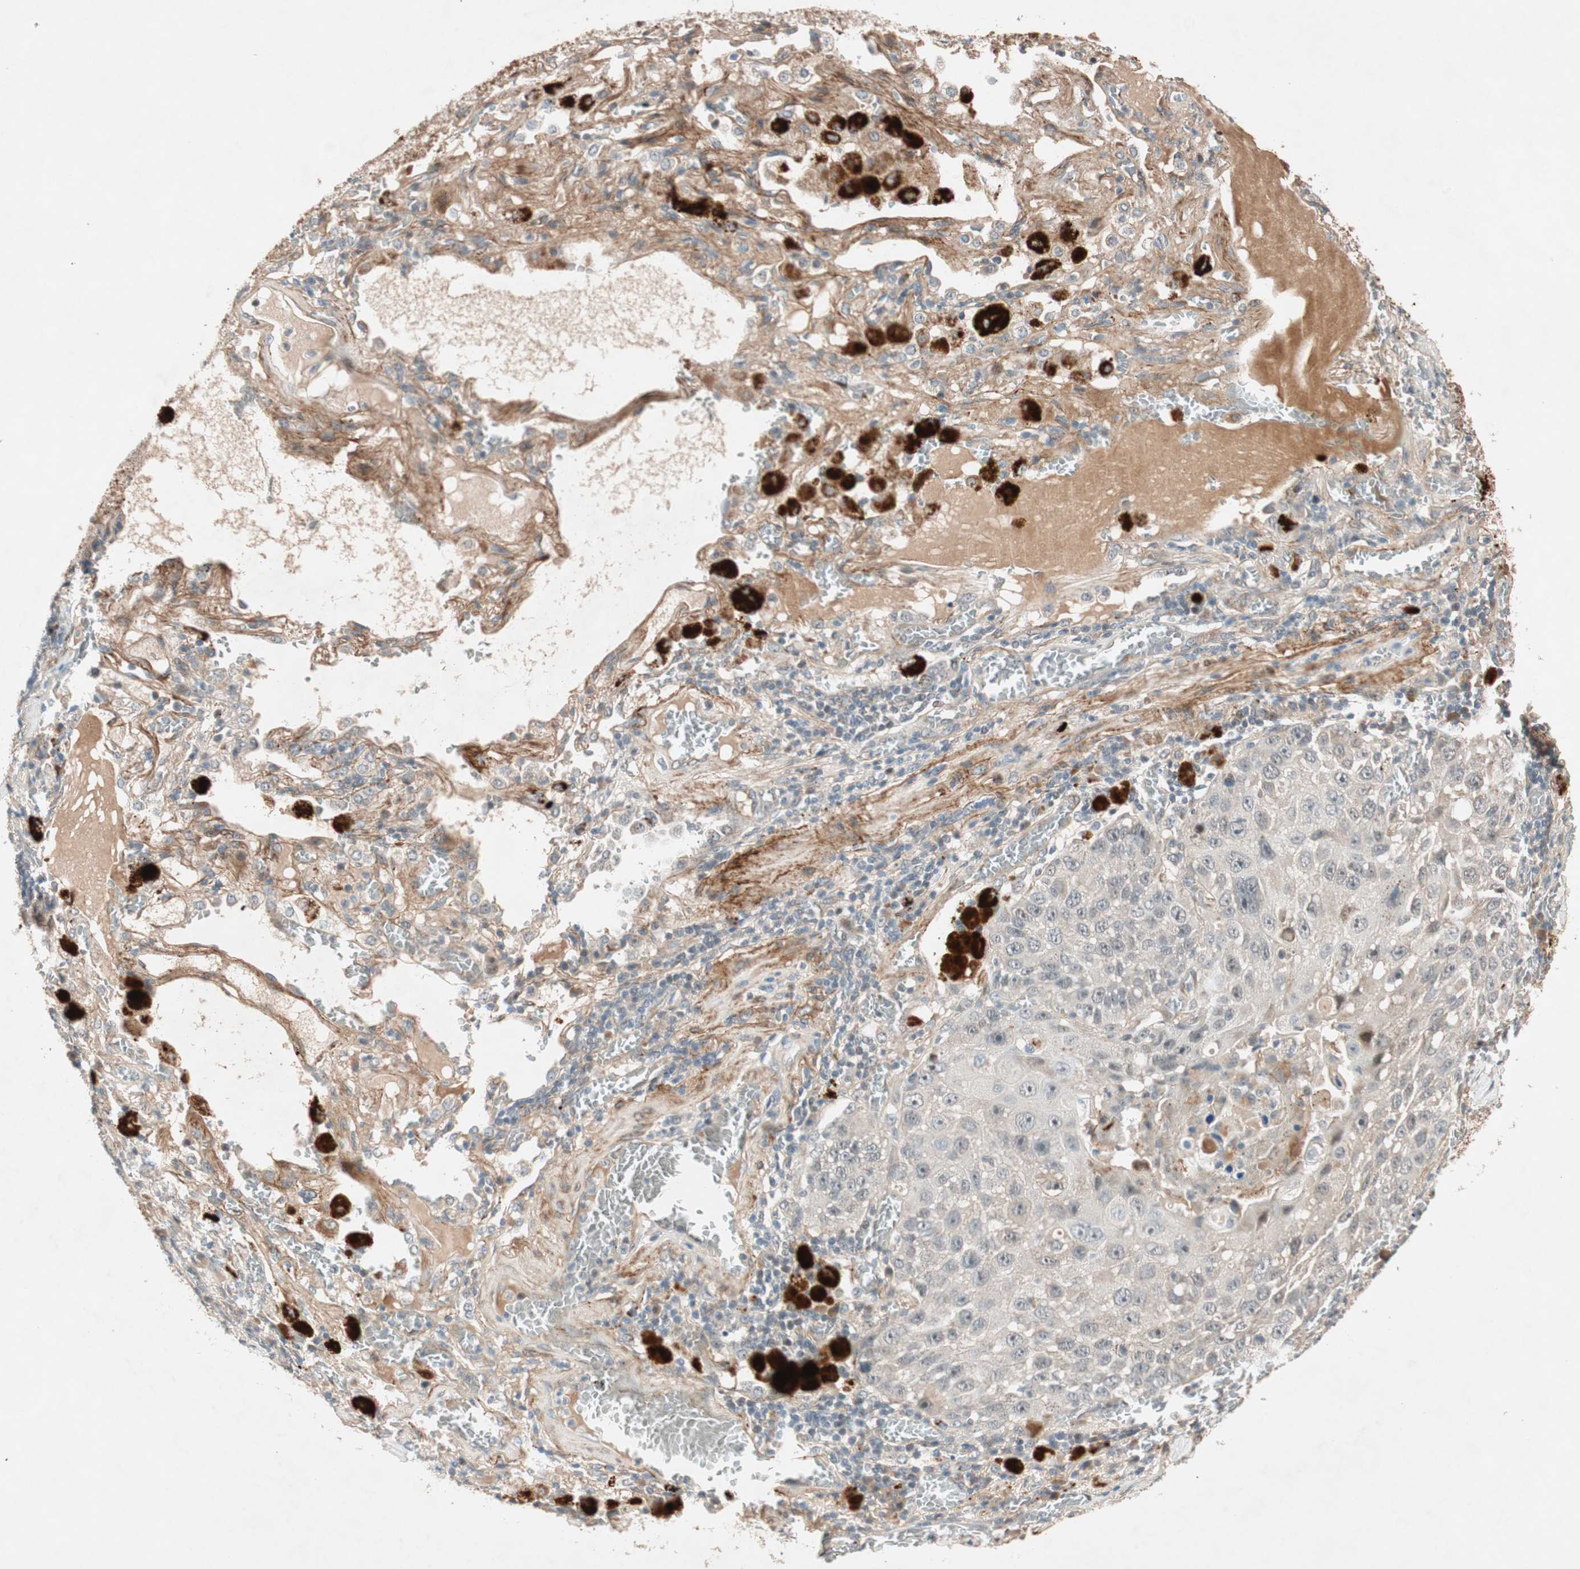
{"staining": {"intensity": "negative", "quantity": "none", "location": "none"}, "tissue": "lung cancer", "cell_type": "Tumor cells", "image_type": "cancer", "snomed": [{"axis": "morphology", "description": "Squamous cell carcinoma, NOS"}, {"axis": "topography", "description": "Lung"}], "caption": "A micrograph of squamous cell carcinoma (lung) stained for a protein demonstrates no brown staining in tumor cells.", "gene": "EPHA6", "patient": {"sex": "male", "age": 57}}